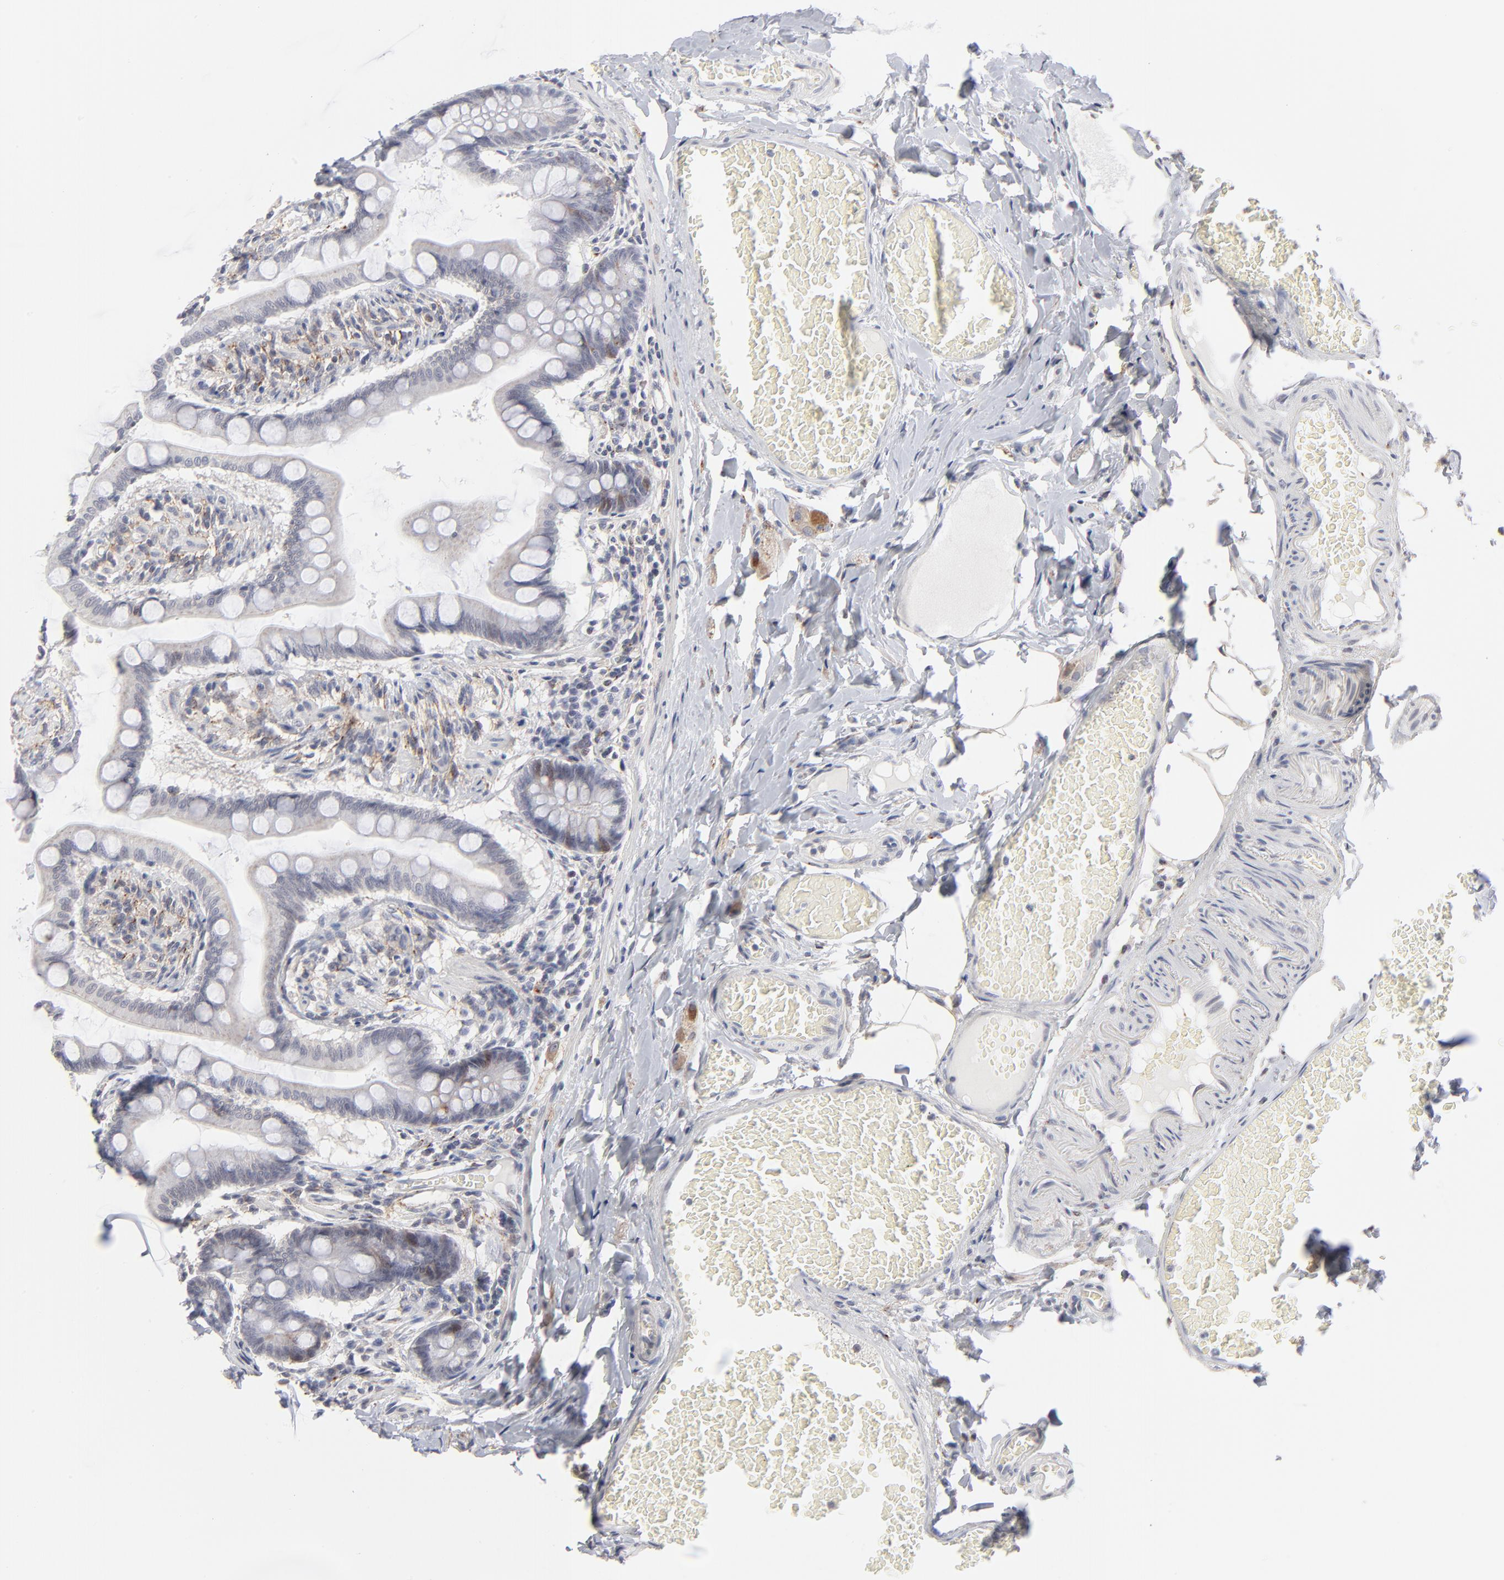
{"staining": {"intensity": "moderate", "quantity": "<25%", "location": "cytoplasmic/membranous"}, "tissue": "small intestine", "cell_type": "Glandular cells", "image_type": "normal", "snomed": [{"axis": "morphology", "description": "Normal tissue, NOS"}, {"axis": "topography", "description": "Small intestine"}], "caption": "High-magnification brightfield microscopy of unremarkable small intestine stained with DAB (brown) and counterstained with hematoxylin (blue). glandular cells exhibit moderate cytoplasmic/membranous expression is appreciated in about<25% of cells. (Brightfield microscopy of DAB IHC at high magnification).", "gene": "AURKA", "patient": {"sex": "male", "age": 41}}